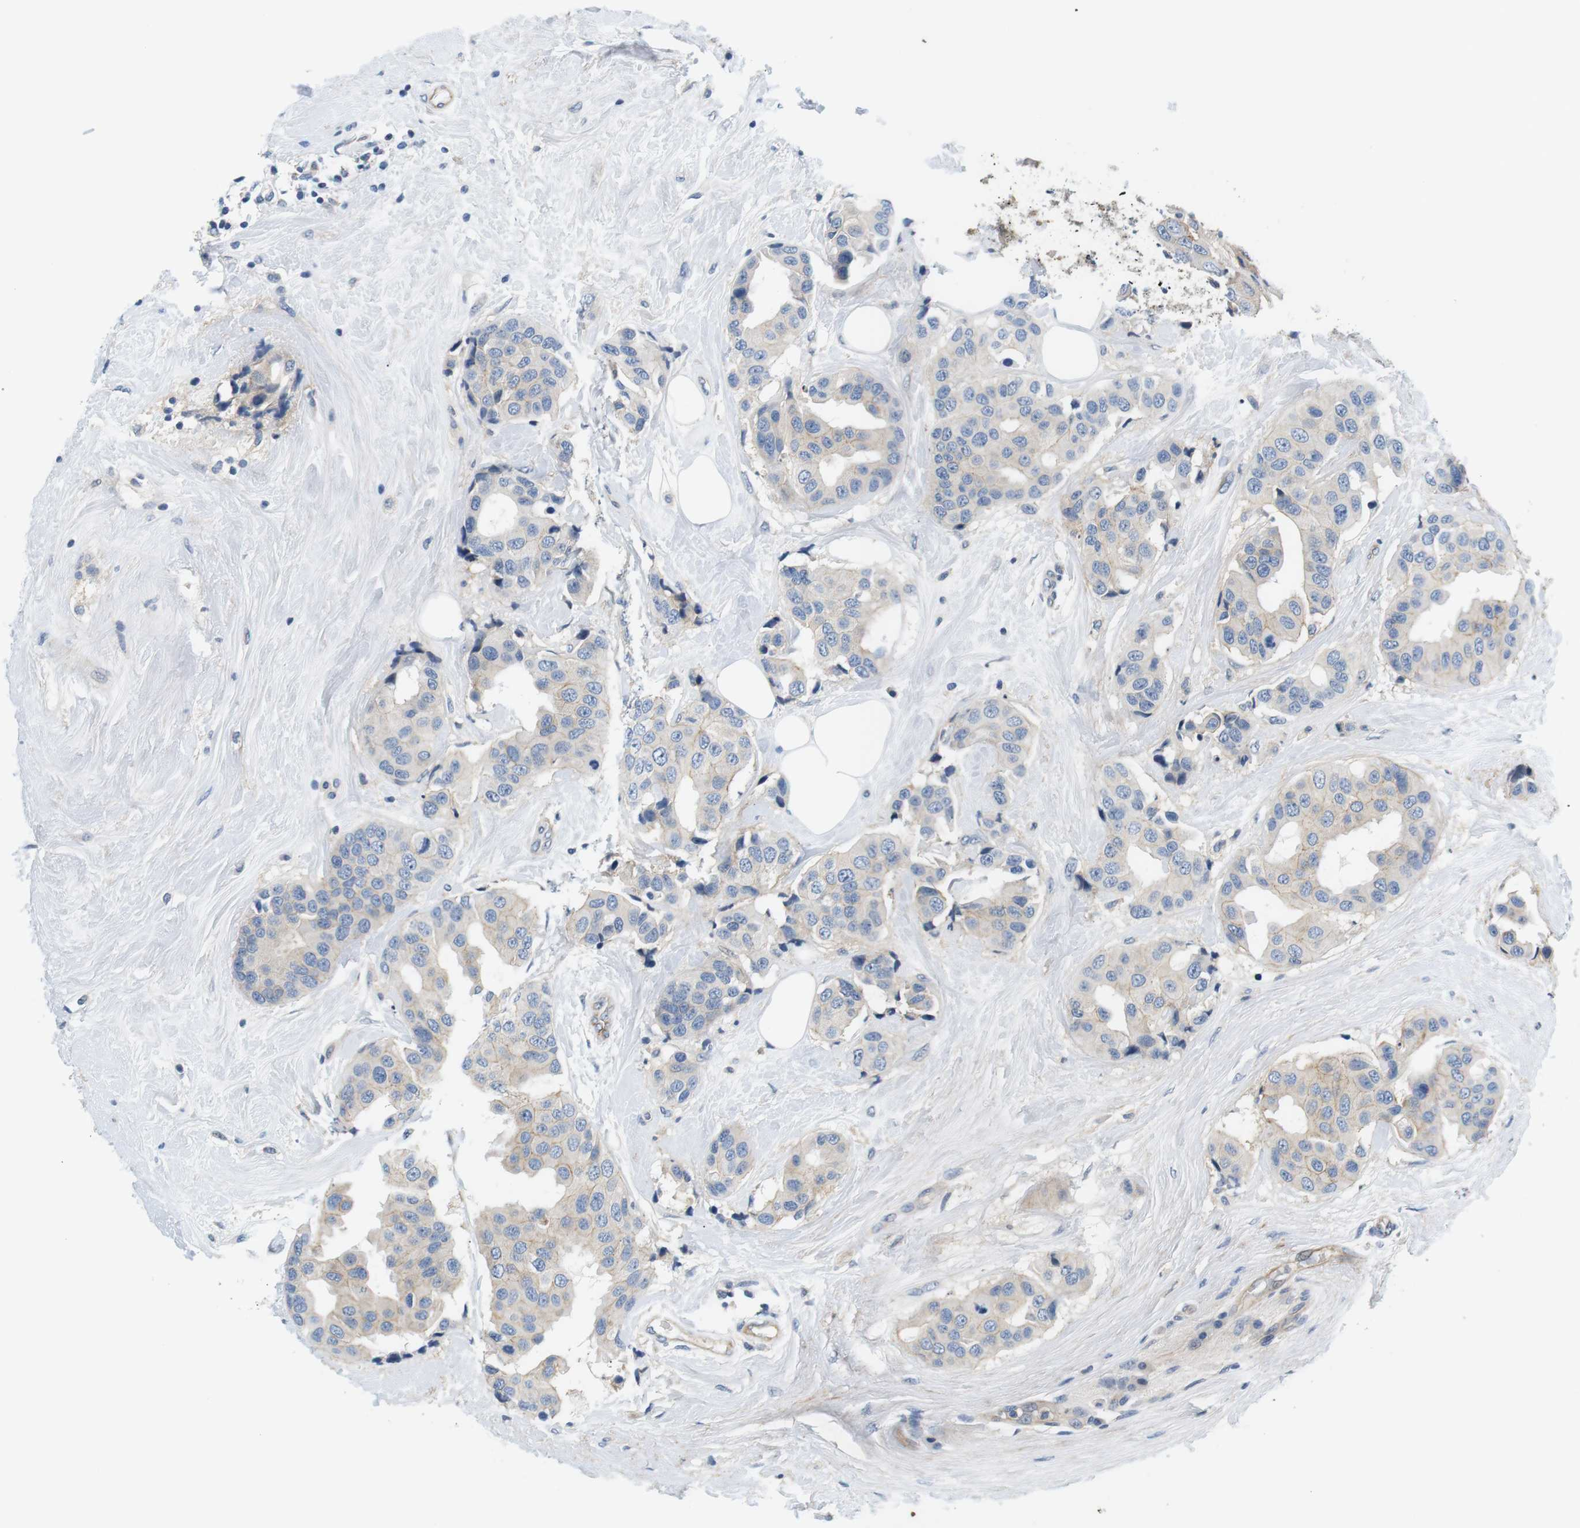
{"staining": {"intensity": "negative", "quantity": "none", "location": "none"}, "tissue": "breast cancer", "cell_type": "Tumor cells", "image_type": "cancer", "snomed": [{"axis": "morphology", "description": "Normal tissue, NOS"}, {"axis": "morphology", "description": "Duct carcinoma"}, {"axis": "topography", "description": "Breast"}], "caption": "Breast cancer stained for a protein using immunohistochemistry (IHC) exhibits no positivity tumor cells.", "gene": "SLC30A1", "patient": {"sex": "female", "age": 39}}